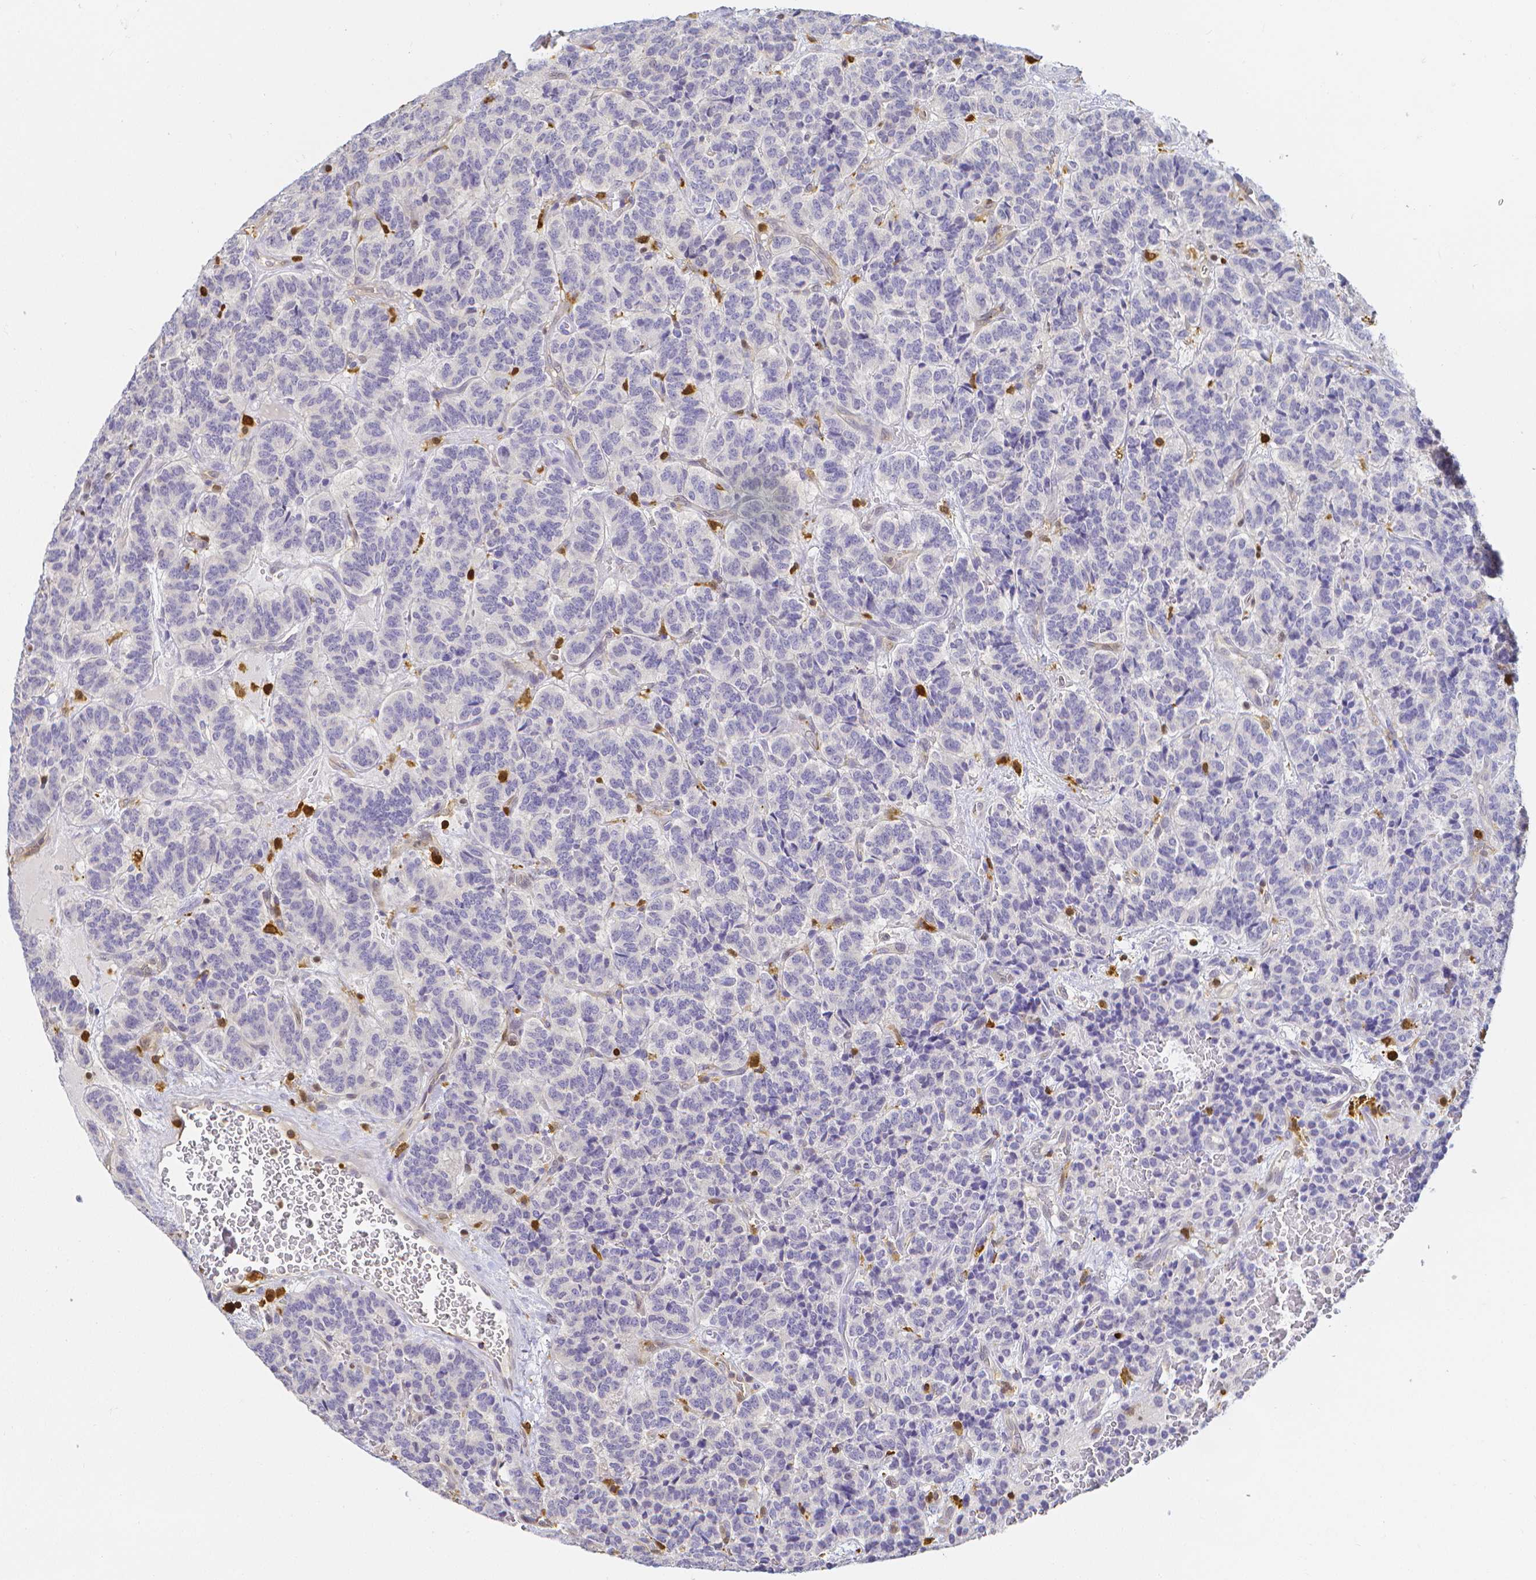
{"staining": {"intensity": "negative", "quantity": "none", "location": "none"}, "tissue": "carcinoid", "cell_type": "Tumor cells", "image_type": "cancer", "snomed": [{"axis": "morphology", "description": "Carcinoid, malignant, NOS"}, {"axis": "topography", "description": "Pancreas"}], "caption": "DAB immunohistochemical staining of human carcinoid (malignant) displays no significant positivity in tumor cells.", "gene": "COTL1", "patient": {"sex": "male", "age": 36}}